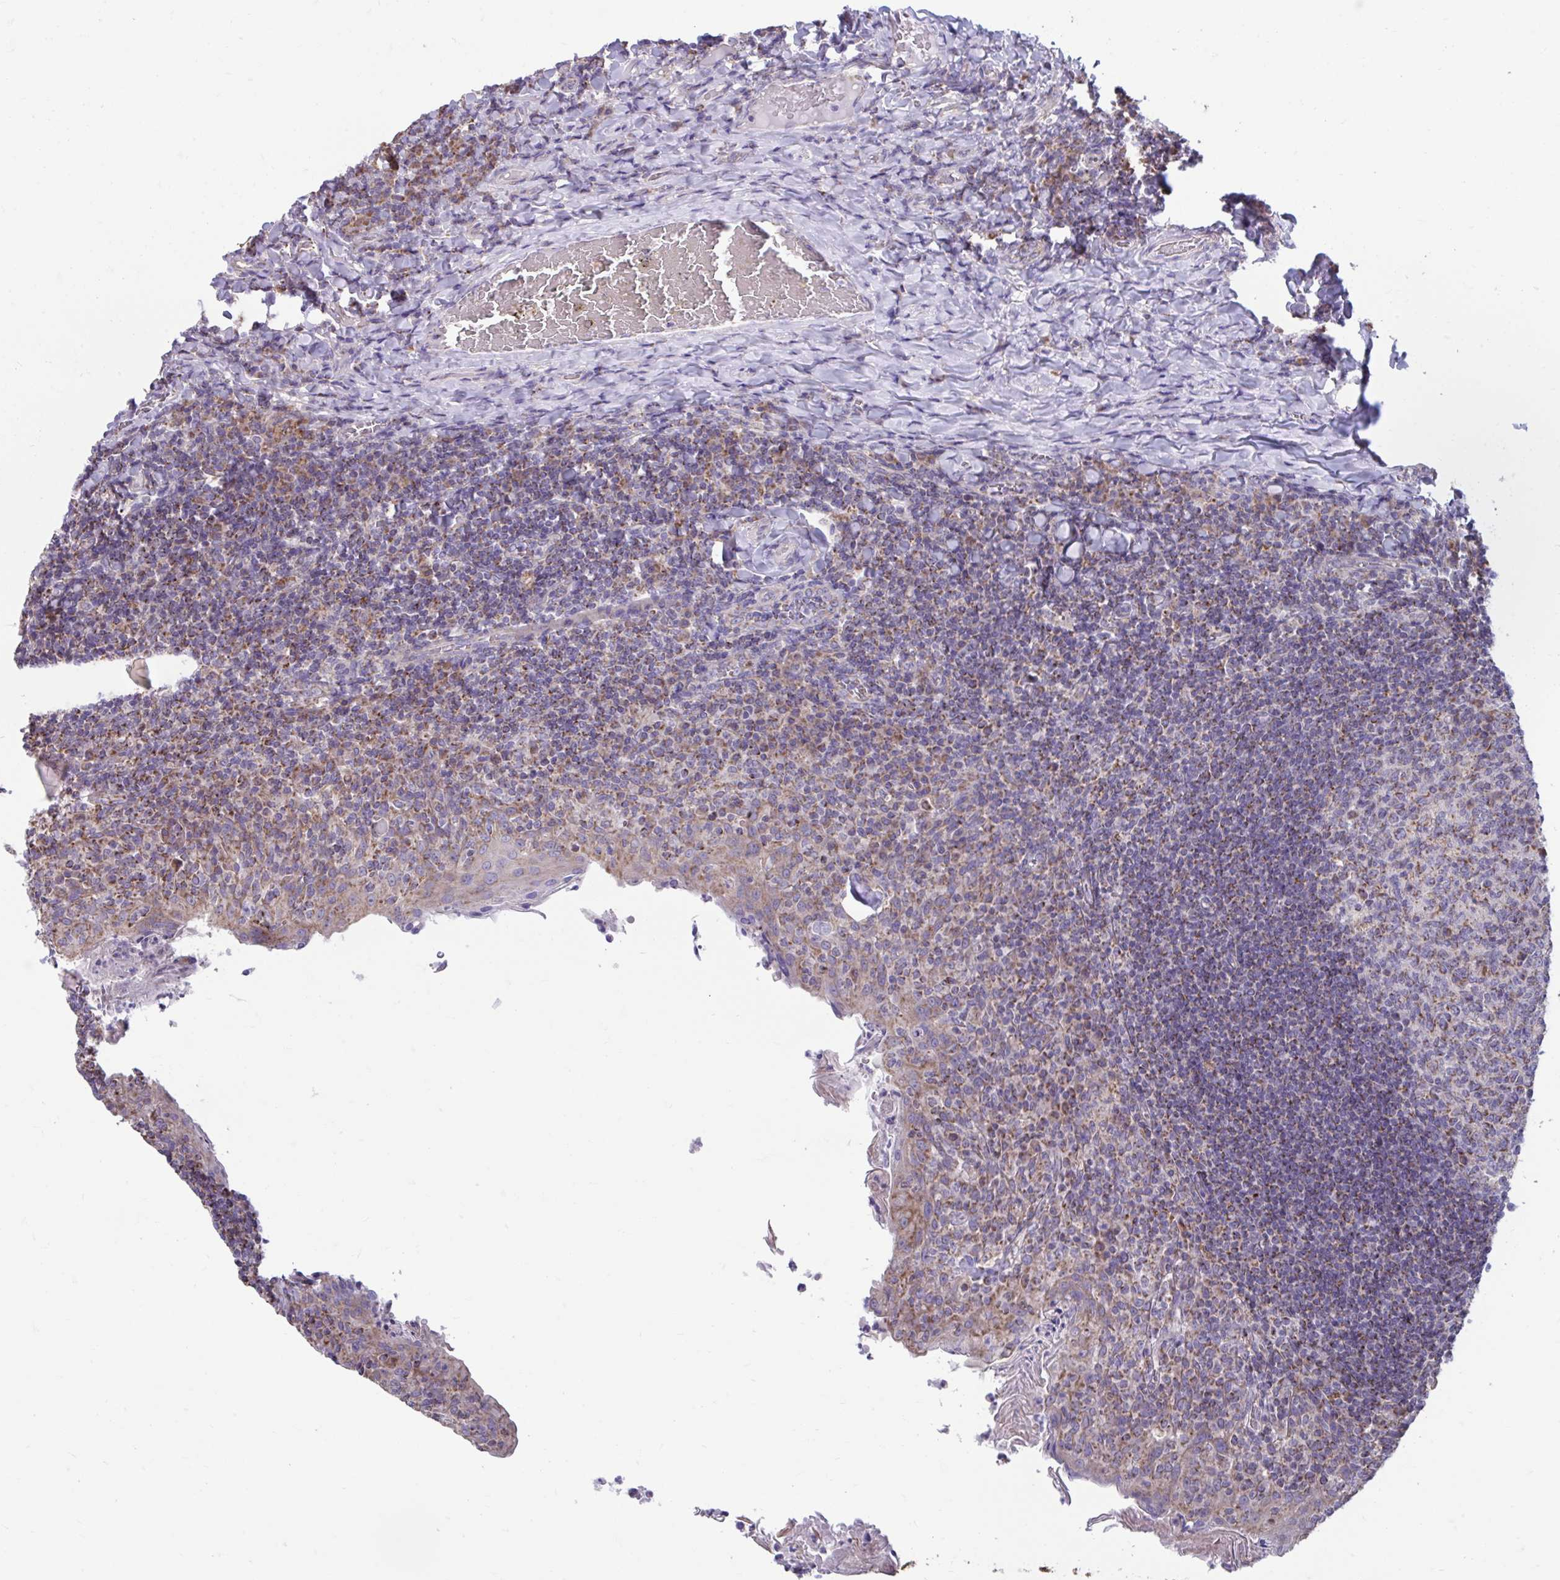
{"staining": {"intensity": "moderate", "quantity": "<25%", "location": "cytoplasmic/membranous"}, "tissue": "tonsil", "cell_type": "Germinal center cells", "image_type": "normal", "snomed": [{"axis": "morphology", "description": "Normal tissue, NOS"}, {"axis": "topography", "description": "Tonsil"}], "caption": "Immunohistochemical staining of normal tonsil reveals moderate cytoplasmic/membranous protein positivity in approximately <25% of germinal center cells. The staining is performed using DAB (3,3'-diaminobenzidine) brown chromogen to label protein expression. The nuclei are counter-stained blue using hematoxylin.", "gene": "LINGO4", "patient": {"sex": "female", "age": 10}}